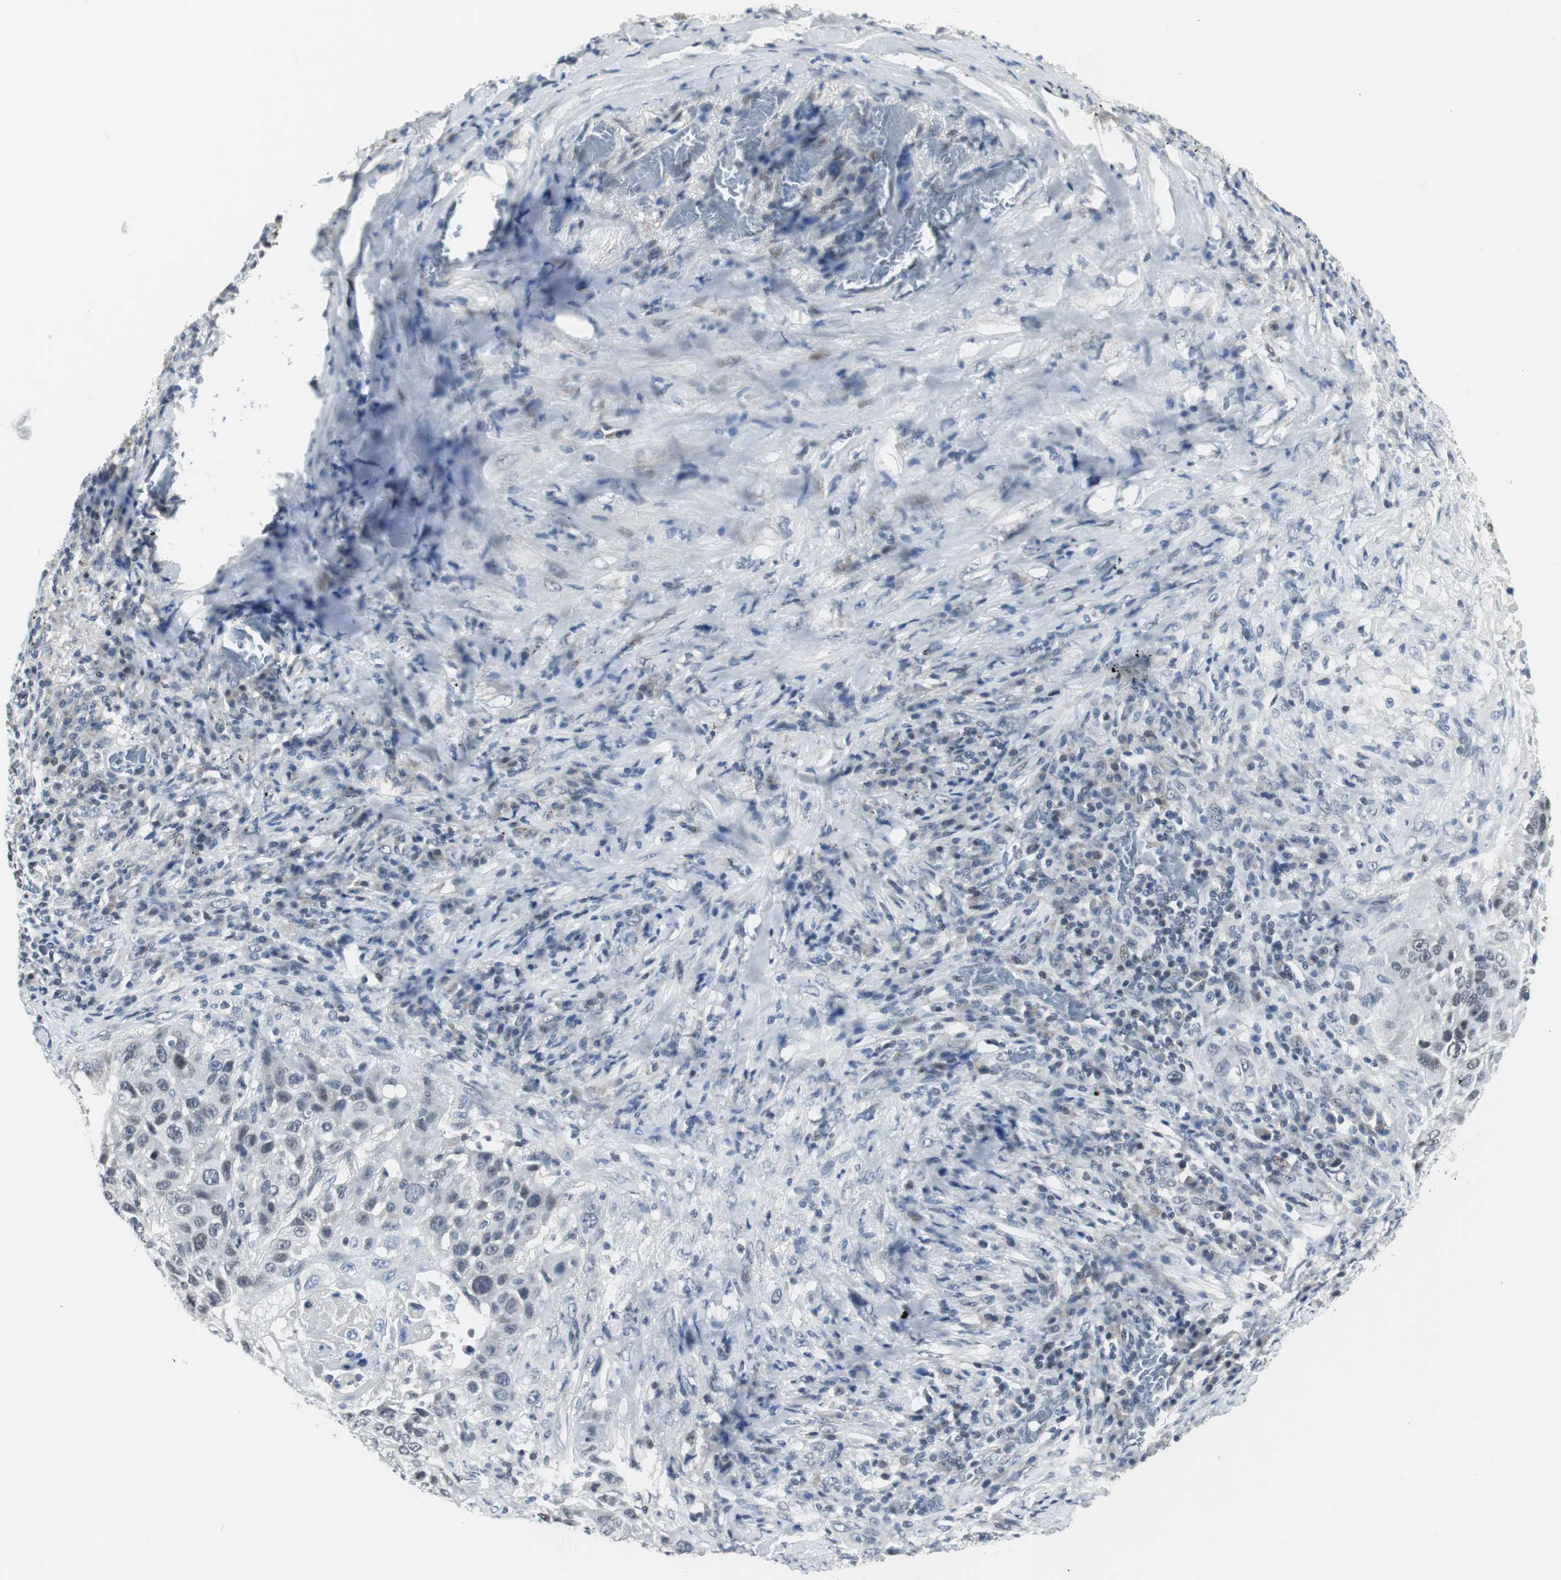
{"staining": {"intensity": "weak", "quantity": "25%-75%", "location": "nuclear"}, "tissue": "lung cancer", "cell_type": "Tumor cells", "image_type": "cancer", "snomed": [{"axis": "morphology", "description": "Squamous cell carcinoma, NOS"}, {"axis": "topography", "description": "Lung"}], "caption": "Immunohistochemistry (IHC) staining of lung cancer, which exhibits low levels of weak nuclear expression in about 25%-75% of tumor cells indicating weak nuclear protein positivity. The staining was performed using DAB (3,3'-diaminobenzidine) (brown) for protein detection and nuclei were counterstained in hematoxylin (blue).", "gene": "MTA1", "patient": {"sex": "male", "age": 57}}